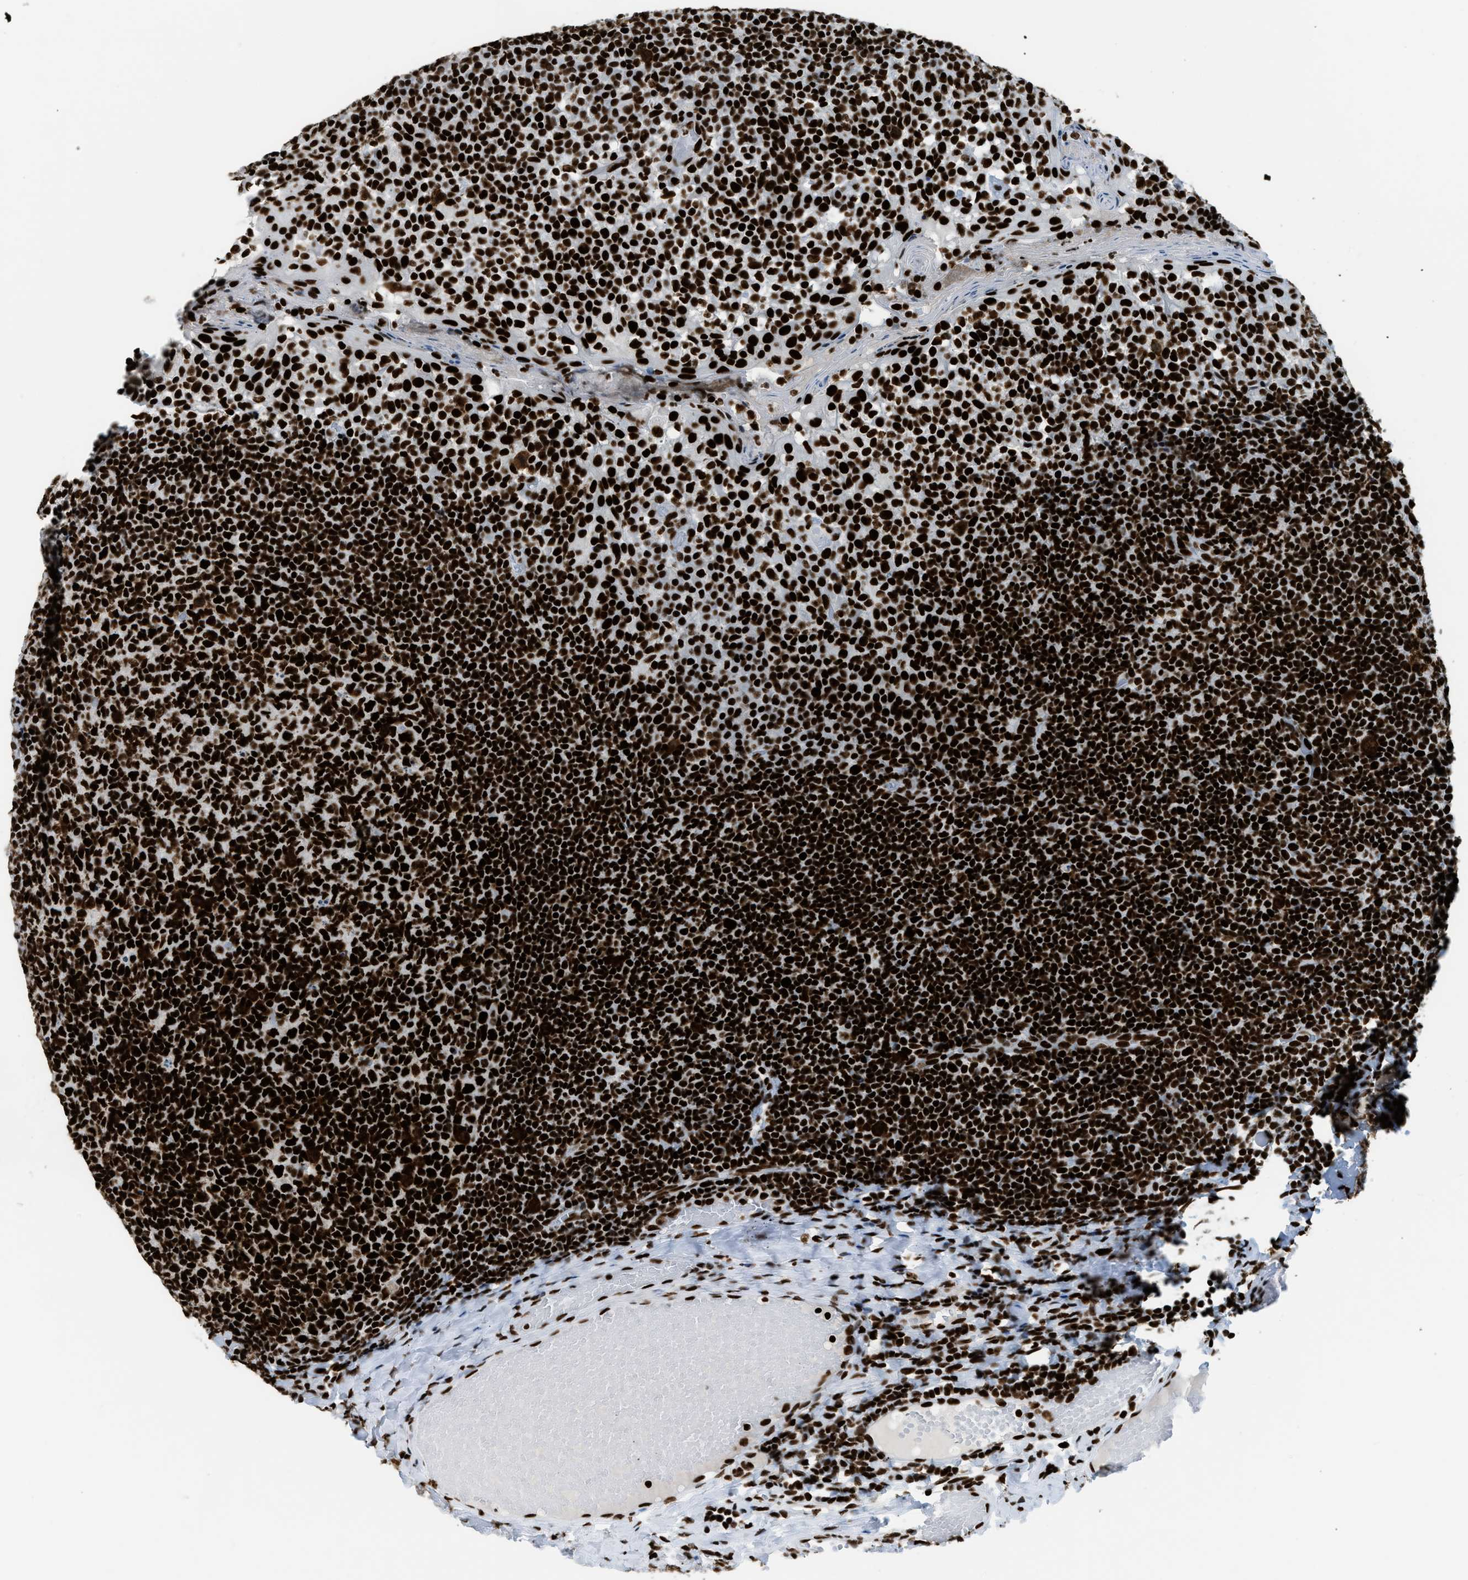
{"staining": {"intensity": "strong", "quantity": ">75%", "location": "nuclear"}, "tissue": "tonsil", "cell_type": "Germinal center cells", "image_type": "normal", "snomed": [{"axis": "morphology", "description": "Normal tissue, NOS"}, {"axis": "topography", "description": "Tonsil"}], "caption": "Unremarkable tonsil demonstrates strong nuclear staining in approximately >75% of germinal center cells, visualized by immunohistochemistry.", "gene": "PIF1", "patient": {"sex": "female", "age": 19}}